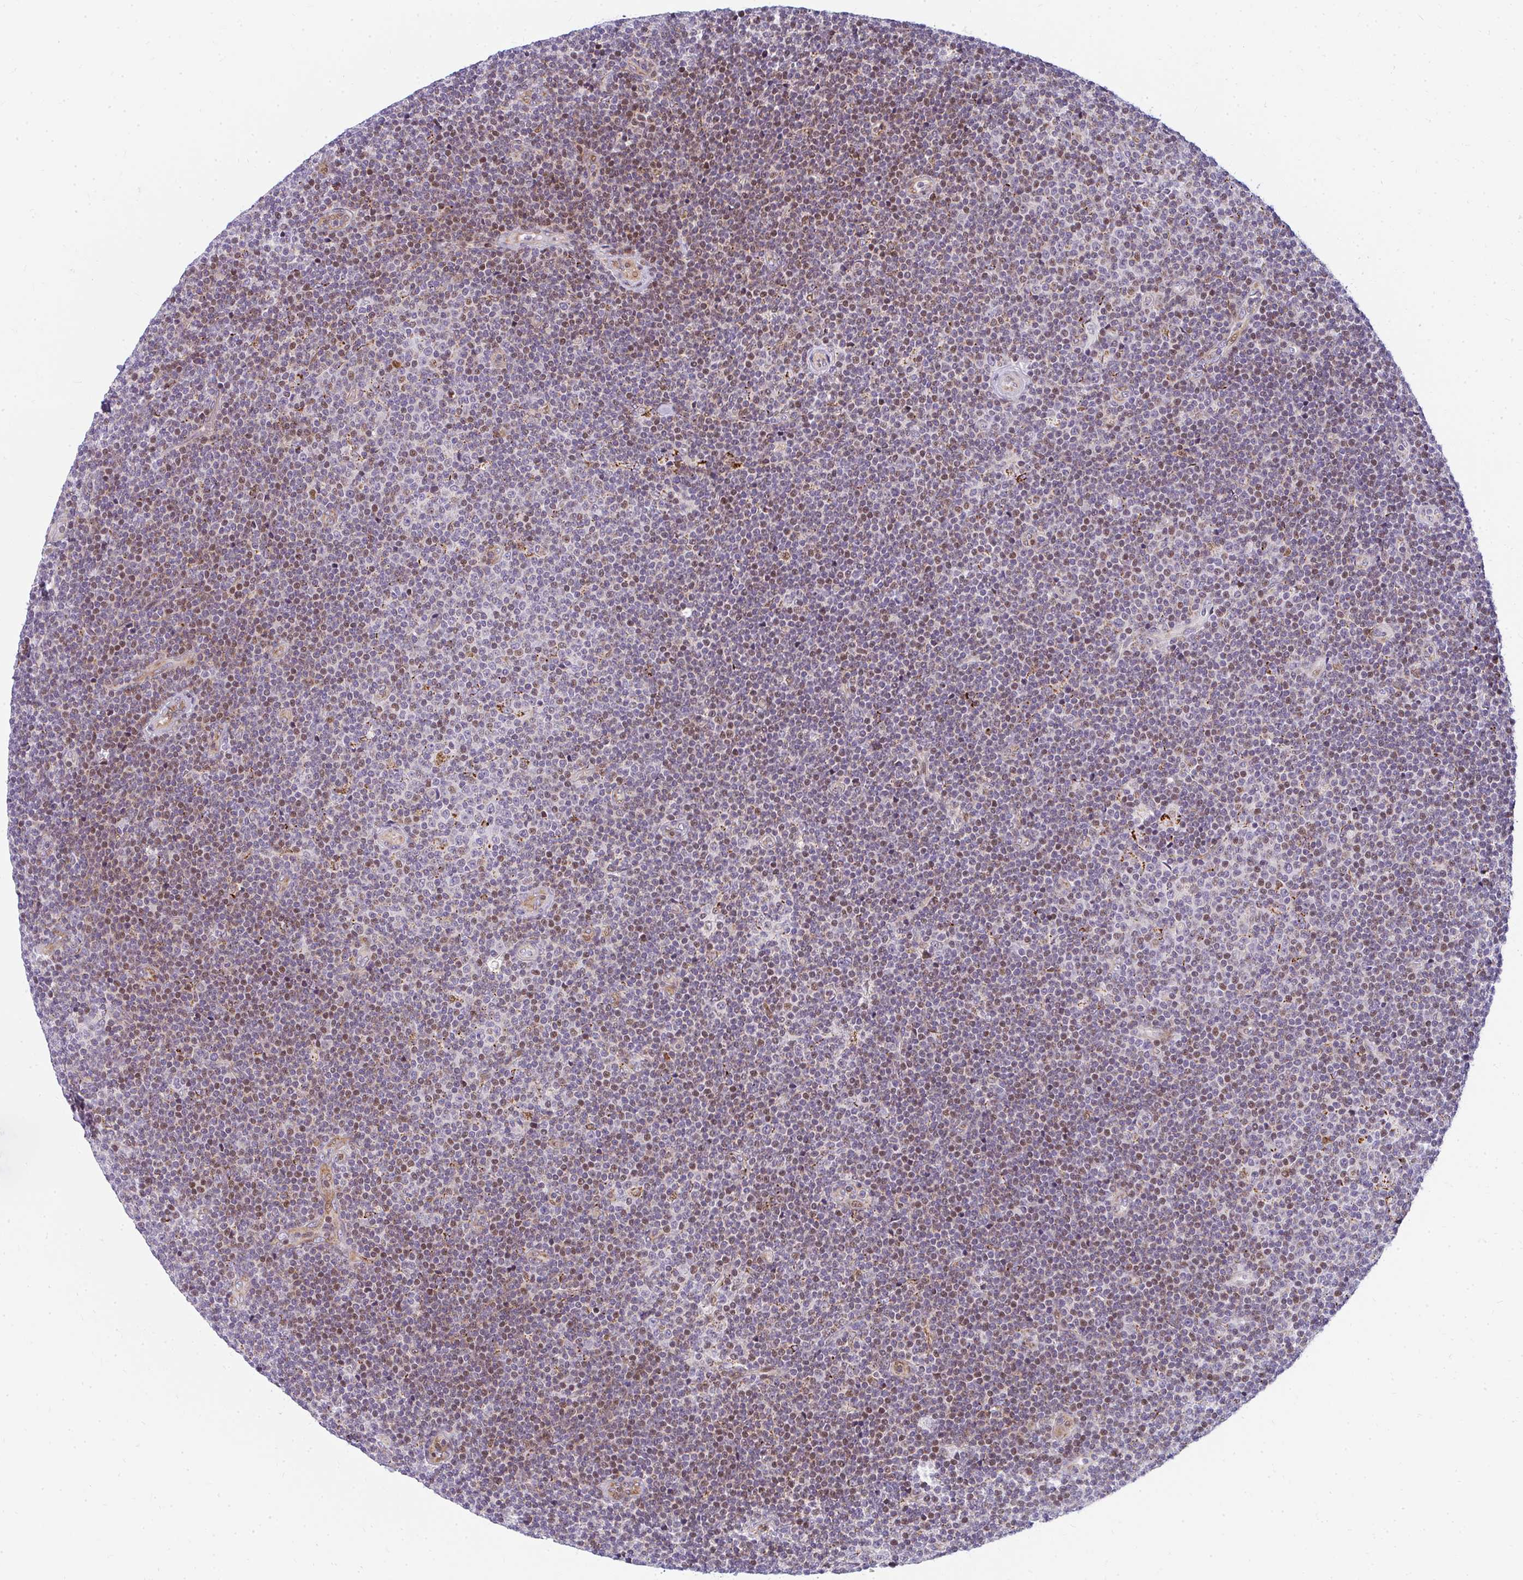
{"staining": {"intensity": "moderate", "quantity": "25%-75%", "location": "nuclear"}, "tissue": "lymphoma", "cell_type": "Tumor cells", "image_type": "cancer", "snomed": [{"axis": "morphology", "description": "Malignant lymphoma, non-Hodgkin's type, Low grade"}, {"axis": "topography", "description": "Lymph node"}], "caption": "Protein staining exhibits moderate nuclear expression in approximately 25%-75% of tumor cells in malignant lymphoma, non-Hodgkin's type (low-grade). Using DAB (brown) and hematoxylin (blue) stains, captured at high magnification using brightfield microscopy.", "gene": "PLA2G5", "patient": {"sex": "male", "age": 48}}